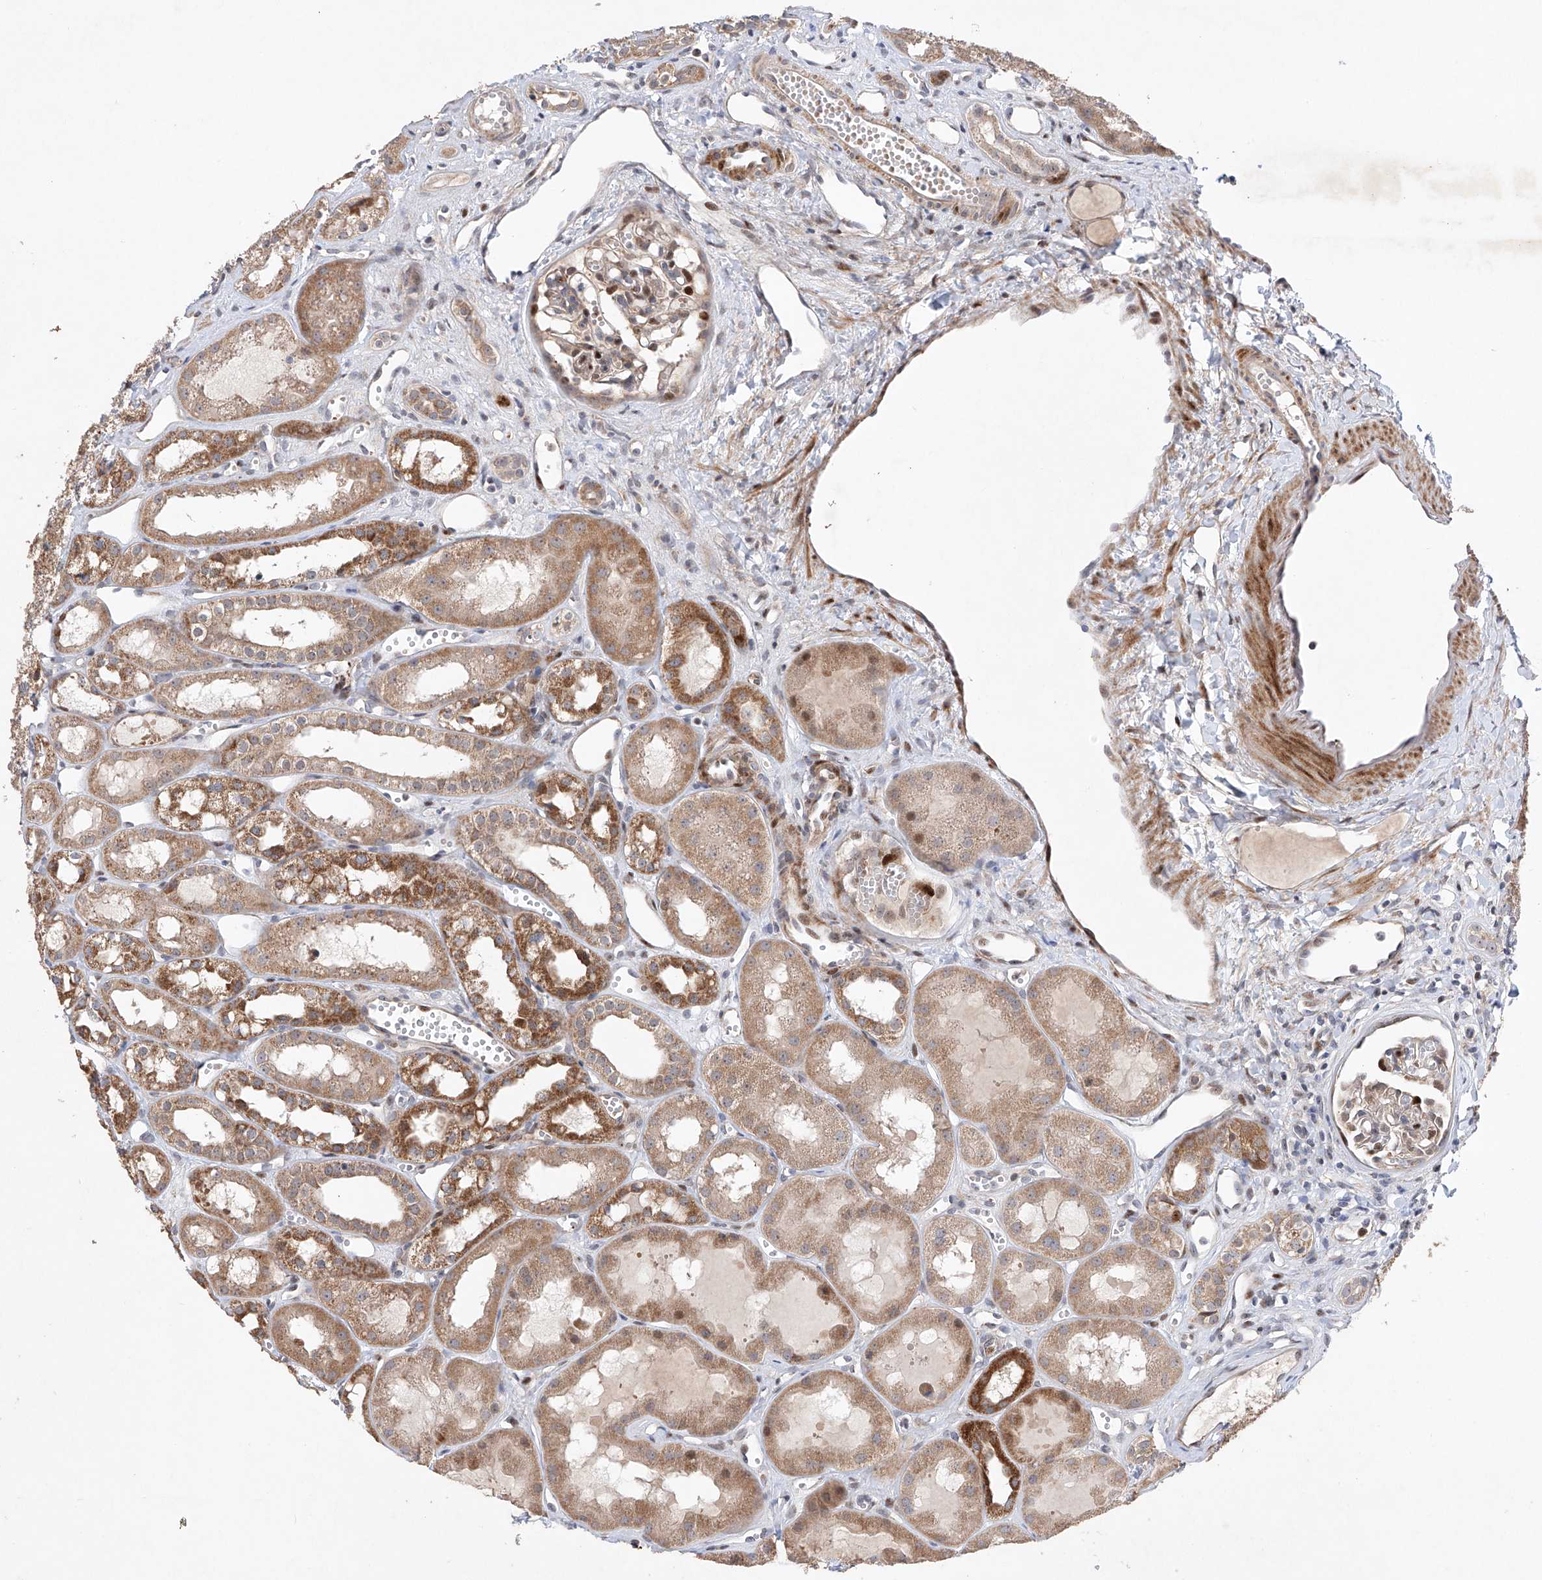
{"staining": {"intensity": "moderate", "quantity": "<25%", "location": "cytoplasmic/membranous,nuclear"}, "tissue": "kidney", "cell_type": "Cells in glomeruli", "image_type": "normal", "snomed": [{"axis": "morphology", "description": "Normal tissue, NOS"}, {"axis": "topography", "description": "Kidney"}], "caption": "Immunohistochemistry (IHC) histopathology image of benign kidney stained for a protein (brown), which reveals low levels of moderate cytoplasmic/membranous,nuclear expression in about <25% of cells in glomeruli.", "gene": "AFG1L", "patient": {"sex": "male", "age": 16}}